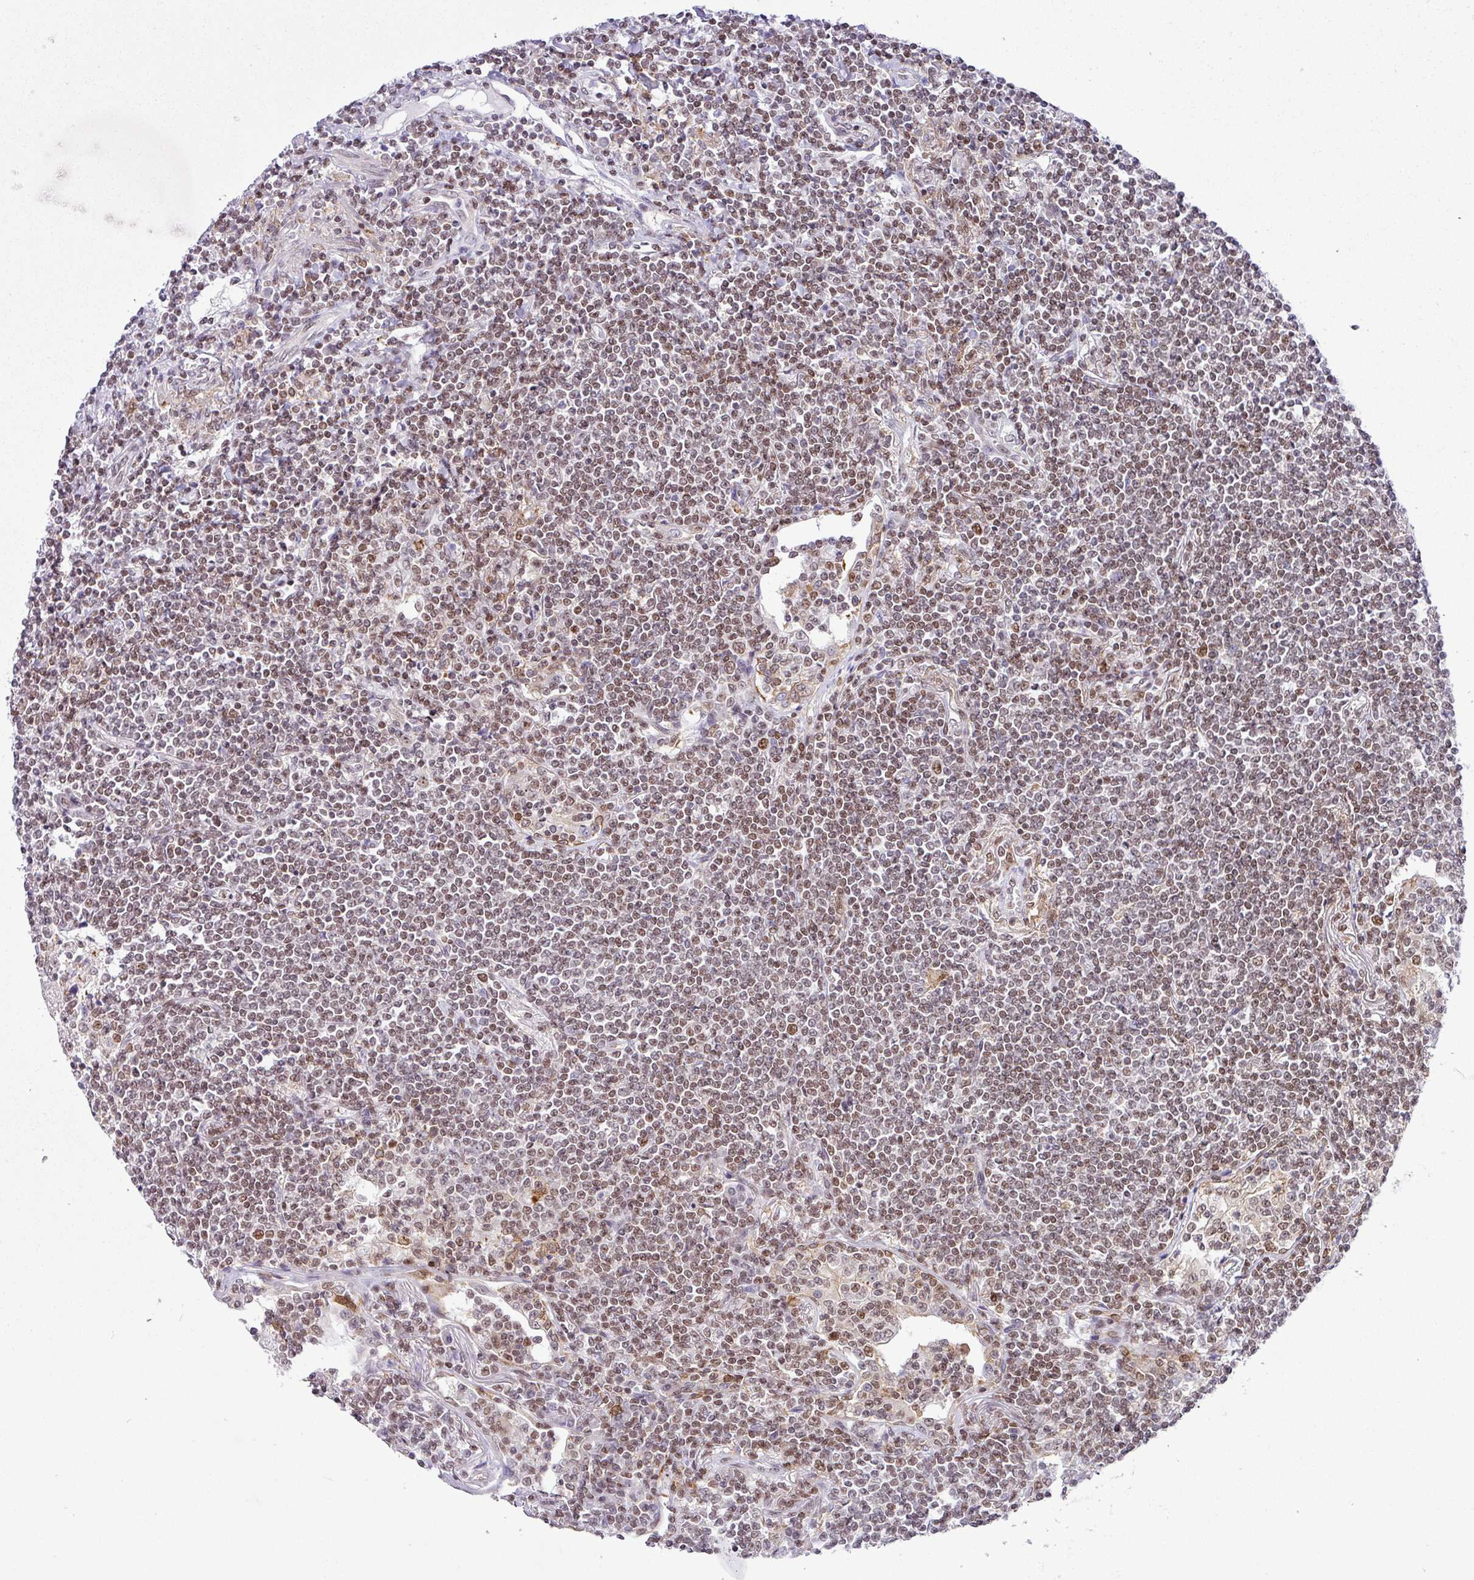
{"staining": {"intensity": "weak", "quantity": ">75%", "location": "nuclear"}, "tissue": "lymphoma", "cell_type": "Tumor cells", "image_type": "cancer", "snomed": [{"axis": "morphology", "description": "Malignant lymphoma, non-Hodgkin's type, Low grade"}, {"axis": "topography", "description": "Lung"}], "caption": "Immunohistochemical staining of human malignant lymphoma, non-Hodgkin's type (low-grade) demonstrates weak nuclear protein expression in about >75% of tumor cells.", "gene": "CCDC137", "patient": {"sex": "female", "age": 71}}